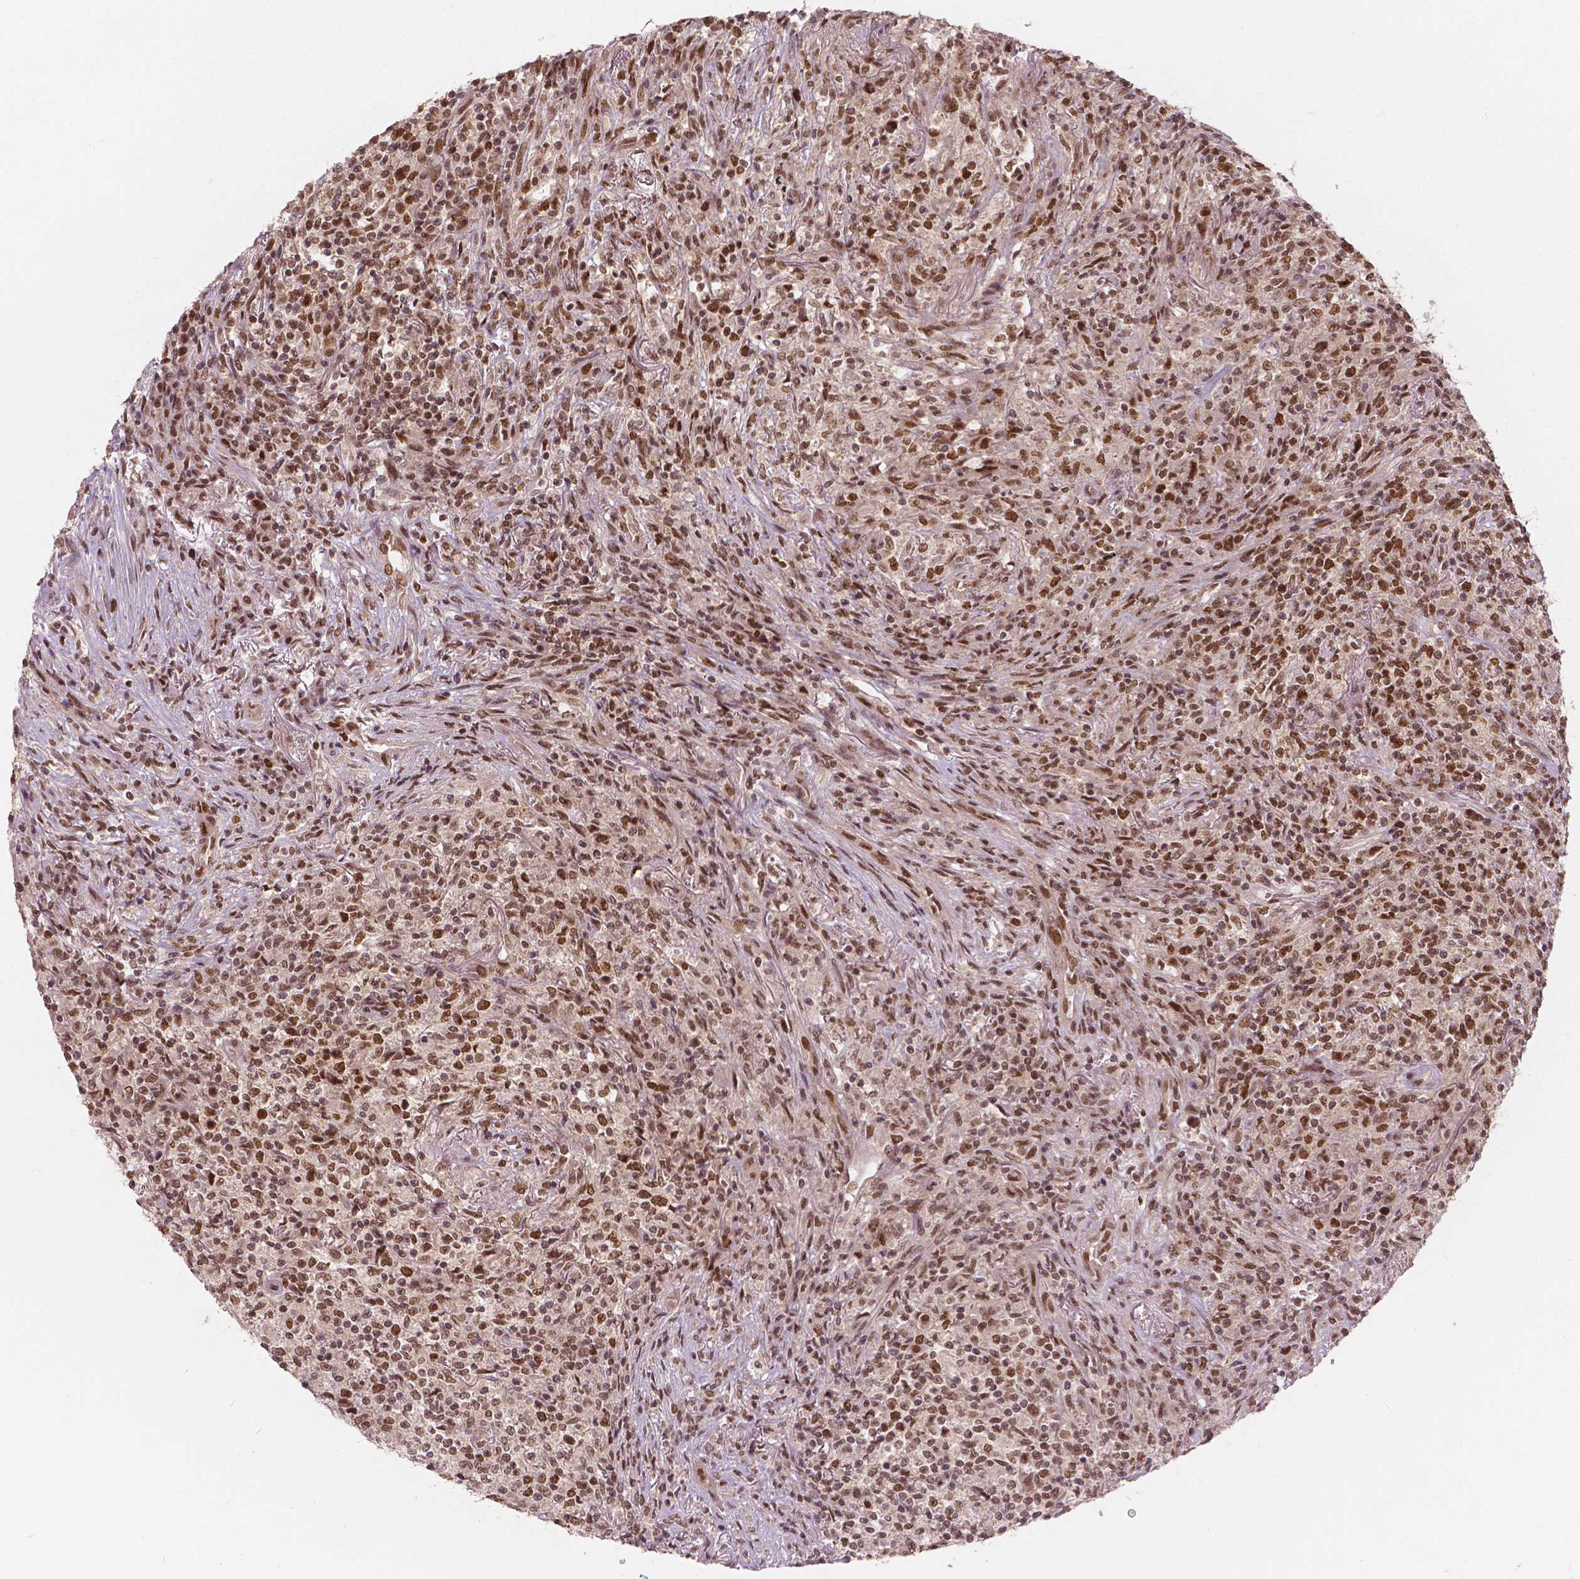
{"staining": {"intensity": "moderate", "quantity": ">75%", "location": "nuclear"}, "tissue": "lymphoma", "cell_type": "Tumor cells", "image_type": "cancer", "snomed": [{"axis": "morphology", "description": "Malignant lymphoma, non-Hodgkin's type, High grade"}, {"axis": "topography", "description": "Lung"}], "caption": "High-grade malignant lymphoma, non-Hodgkin's type tissue displays moderate nuclear positivity in about >75% of tumor cells, visualized by immunohistochemistry. The staining was performed using DAB (3,3'-diaminobenzidine) to visualize the protein expression in brown, while the nuclei were stained in blue with hematoxylin (Magnification: 20x).", "gene": "NSD2", "patient": {"sex": "male", "age": 79}}